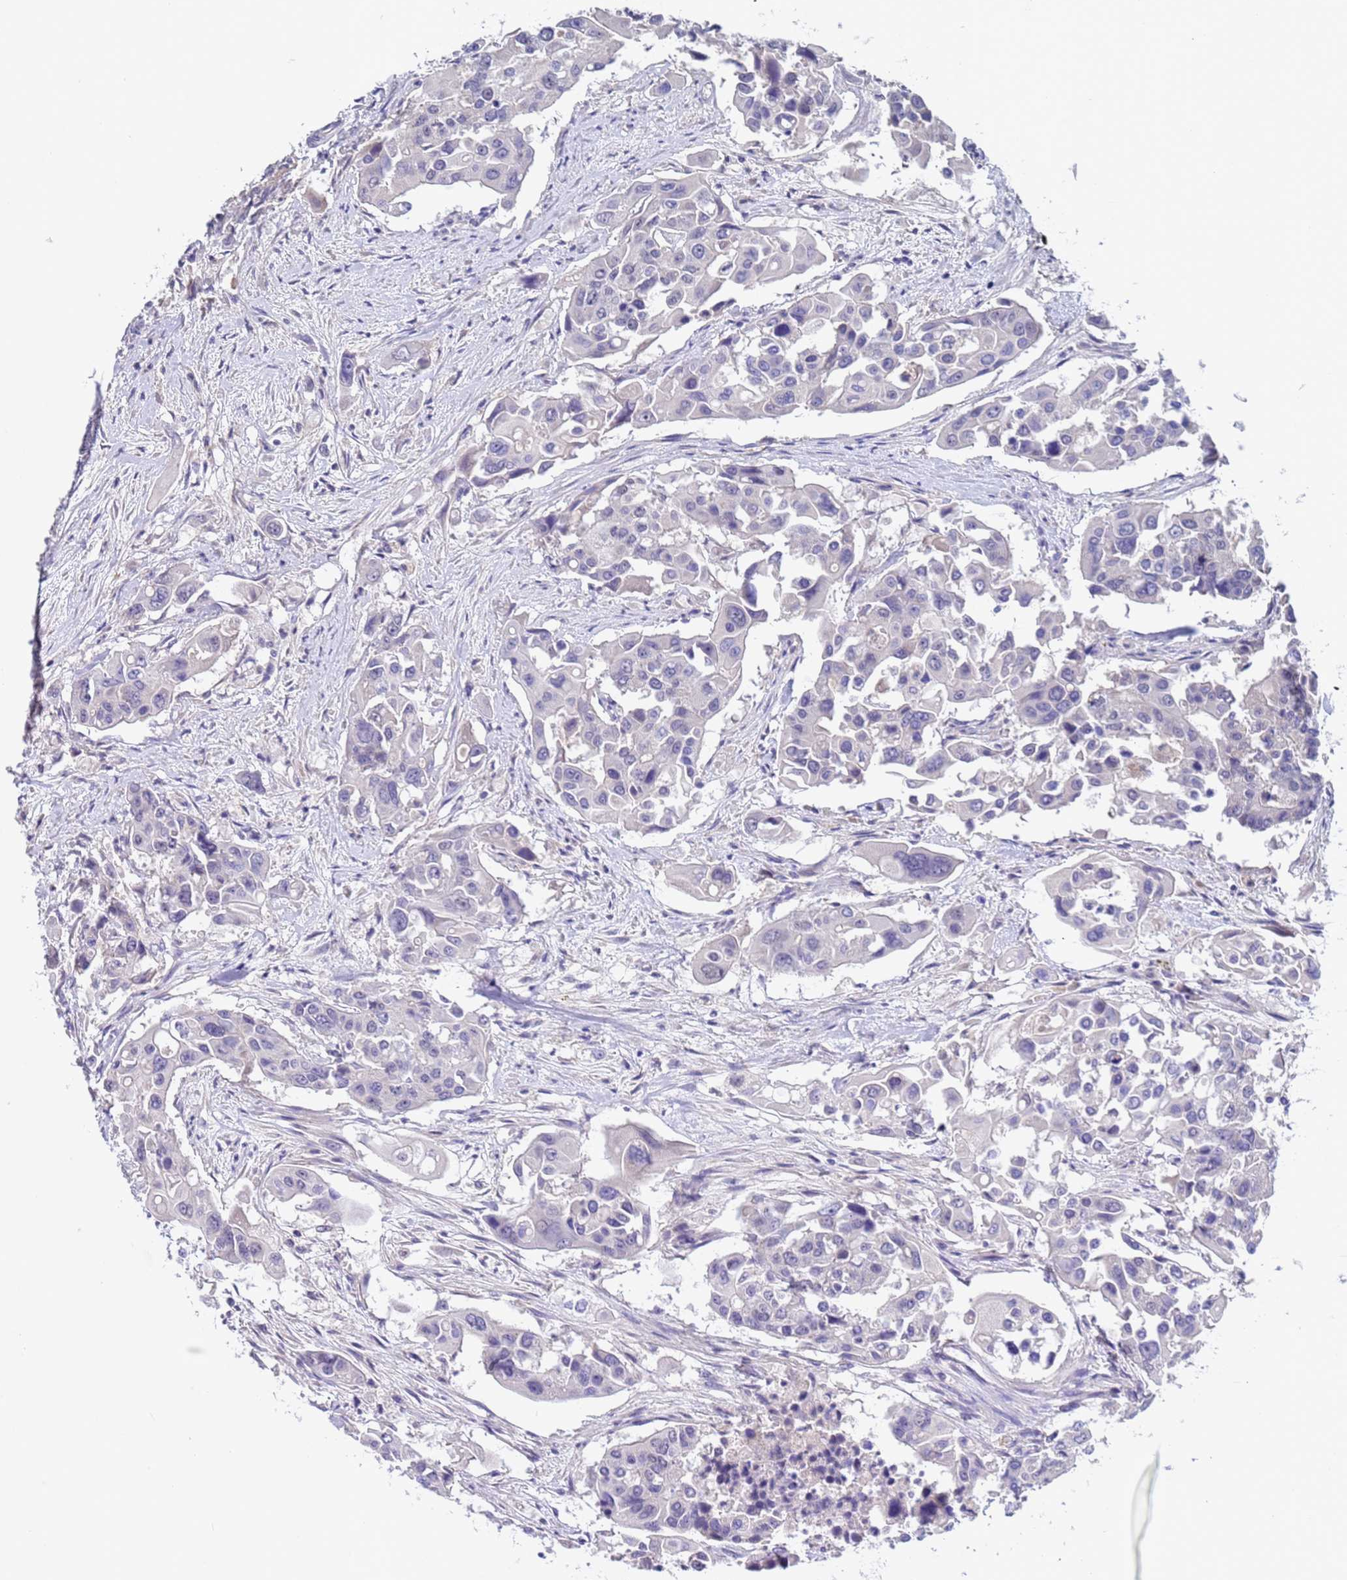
{"staining": {"intensity": "negative", "quantity": "none", "location": "none"}, "tissue": "colorectal cancer", "cell_type": "Tumor cells", "image_type": "cancer", "snomed": [{"axis": "morphology", "description": "Adenocarcinoma, NOS"}, {"axis": "topography", "description": "Colon"}], "caption": "Adenocarcinoma (colorectal) was stained to show a protein in brown. There is no significant positivity in tumor cells.", "gene": "ZNF248", "patient": {"sex": "male", "age": 77}}